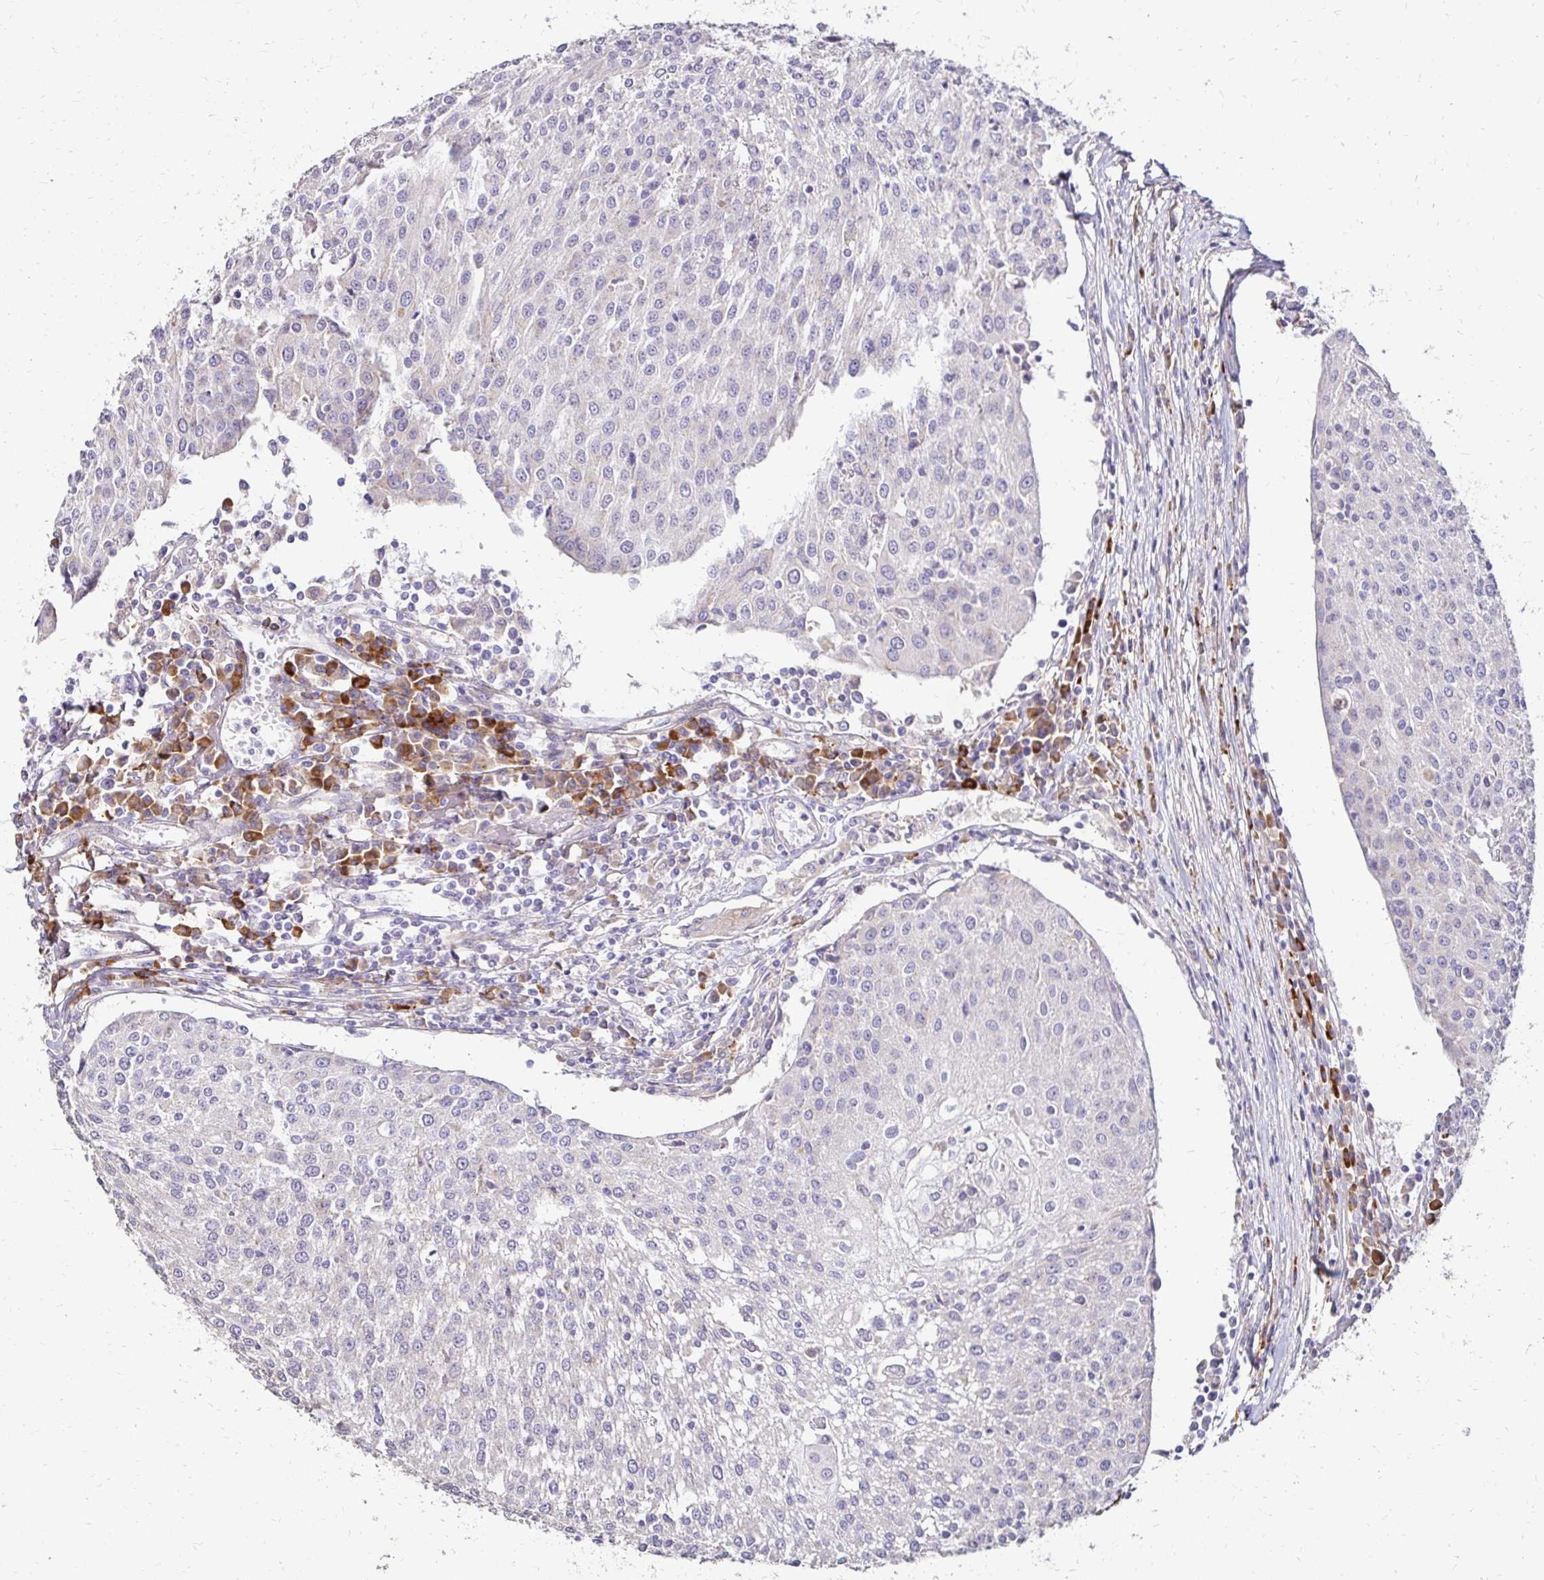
{"staining": {"intensity": "negative", "quantity": "none", "location": "none"}, "tissue": "urothelial cancer", "cell_type": "Tumor cells", "image_type": "cancer", "snomed": [{"axis": "morphology", "description": "Urothelial carcinoma, High grade"}, {"axis": "topography", "description": "Urinary bladder"}], "caption": "An image of human urothelial cancer is negative for staining in tumor cells.", "gene": "PRIMA1", "patient": {"sex": "female", "age": 85}}